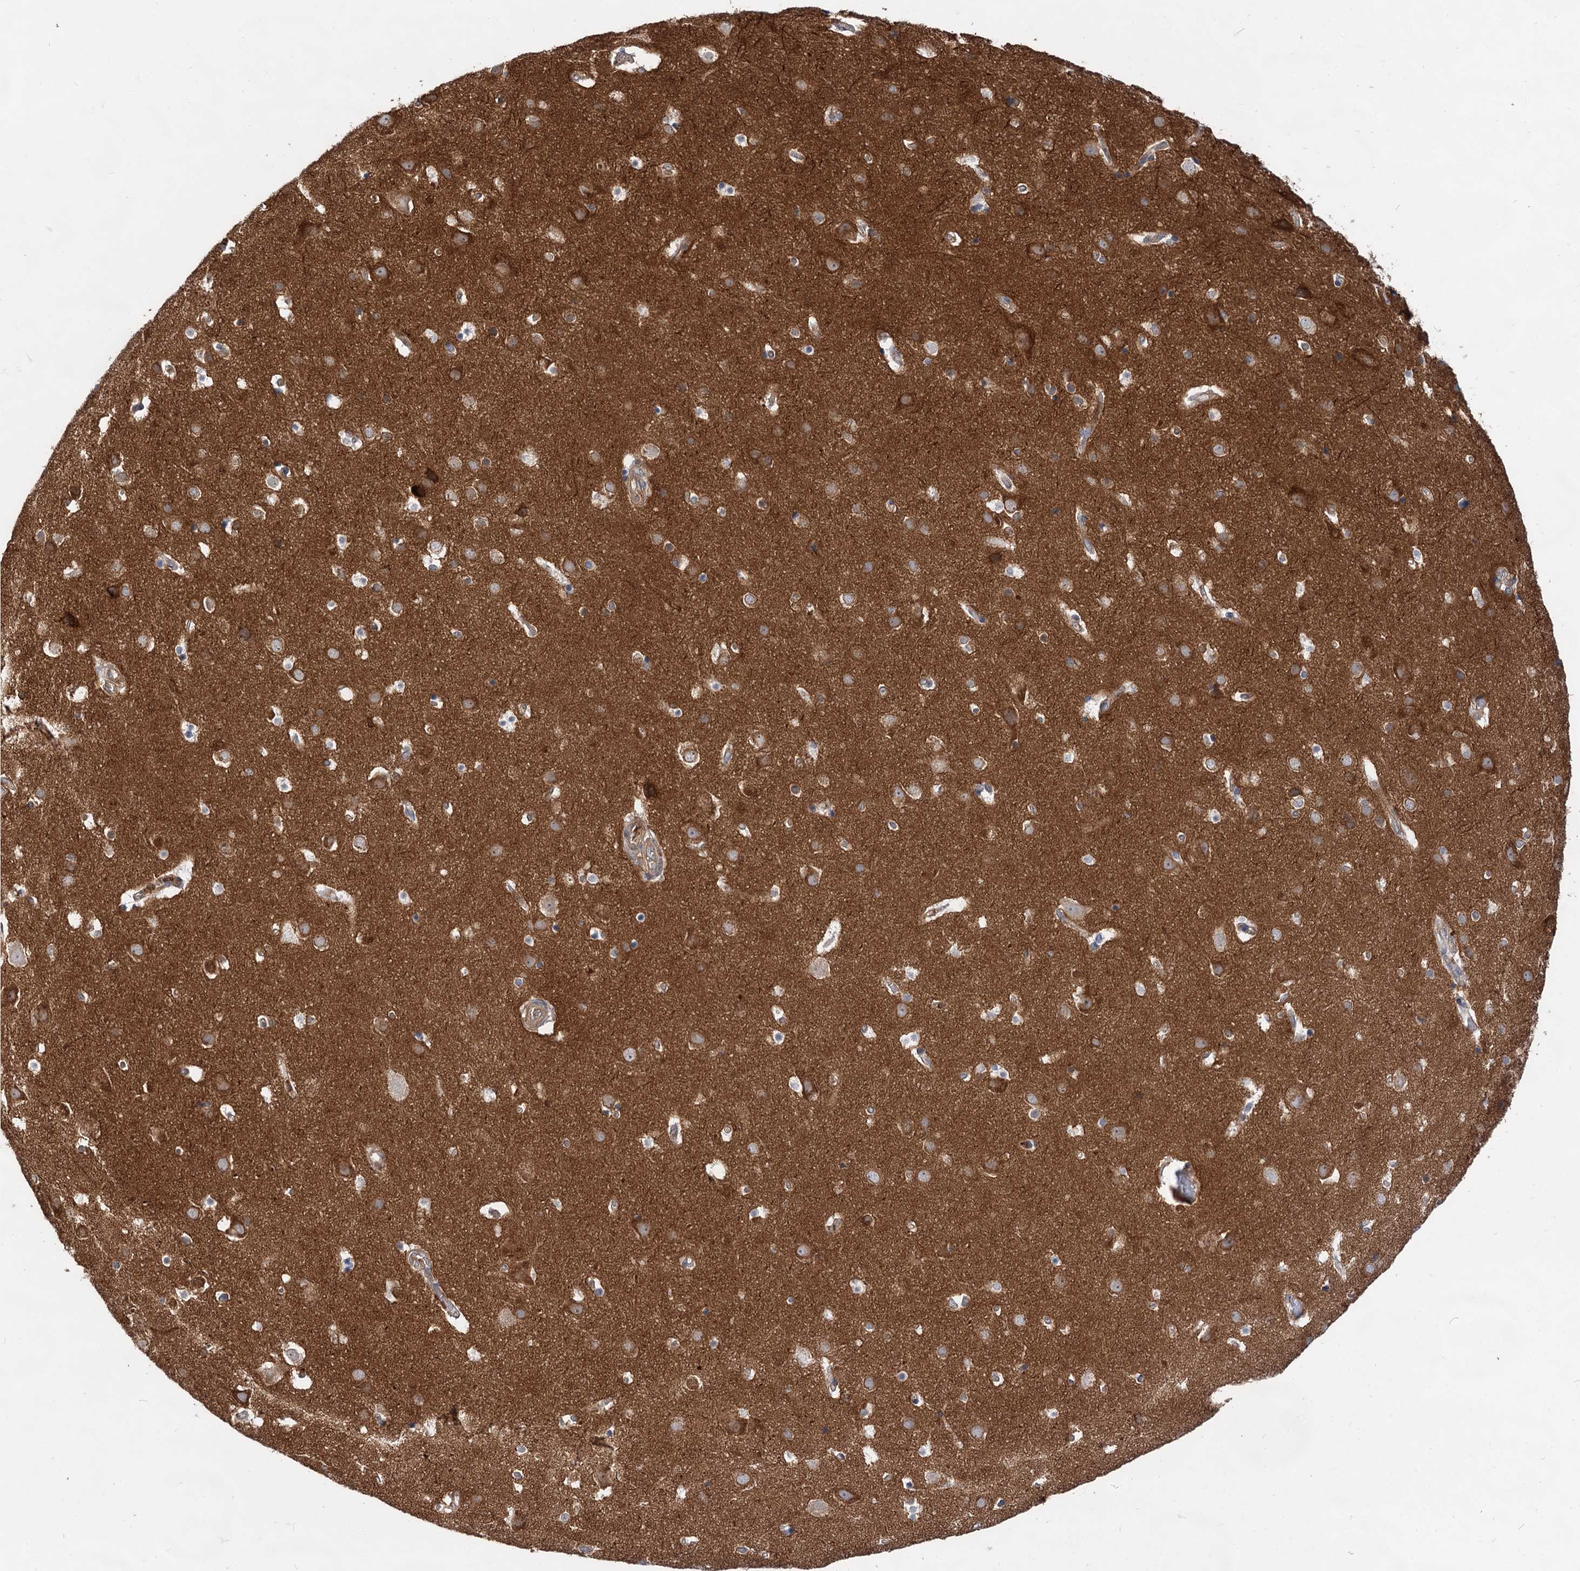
{"staining": {"intensity": "weak", "quantity": ">75%", "location": "cytoplasmic/membranous"}, "tissue": "cerebral cortex", "cell_type": "Endothelial cells", "image_type": "normal", "snomed": [{"axis": "morphology", "description": "Normal tissue, NOS"}, {"axis": "topography", "description": "Cerebral cortex"}], "caption": "High-power microscopy captured an immunohistochemistry (IHC) photomicrograph of normal cerebral cortex, revealing weak cytoplasmic/membranous staining in about >75% of endothelial cells. The staining was performed using DAB, with brown indicating positive protein expression. Nuclei are stained blue with hematoxylin.", "gene": "PACS1", "patient": {"sex": "male", "age": 54}}